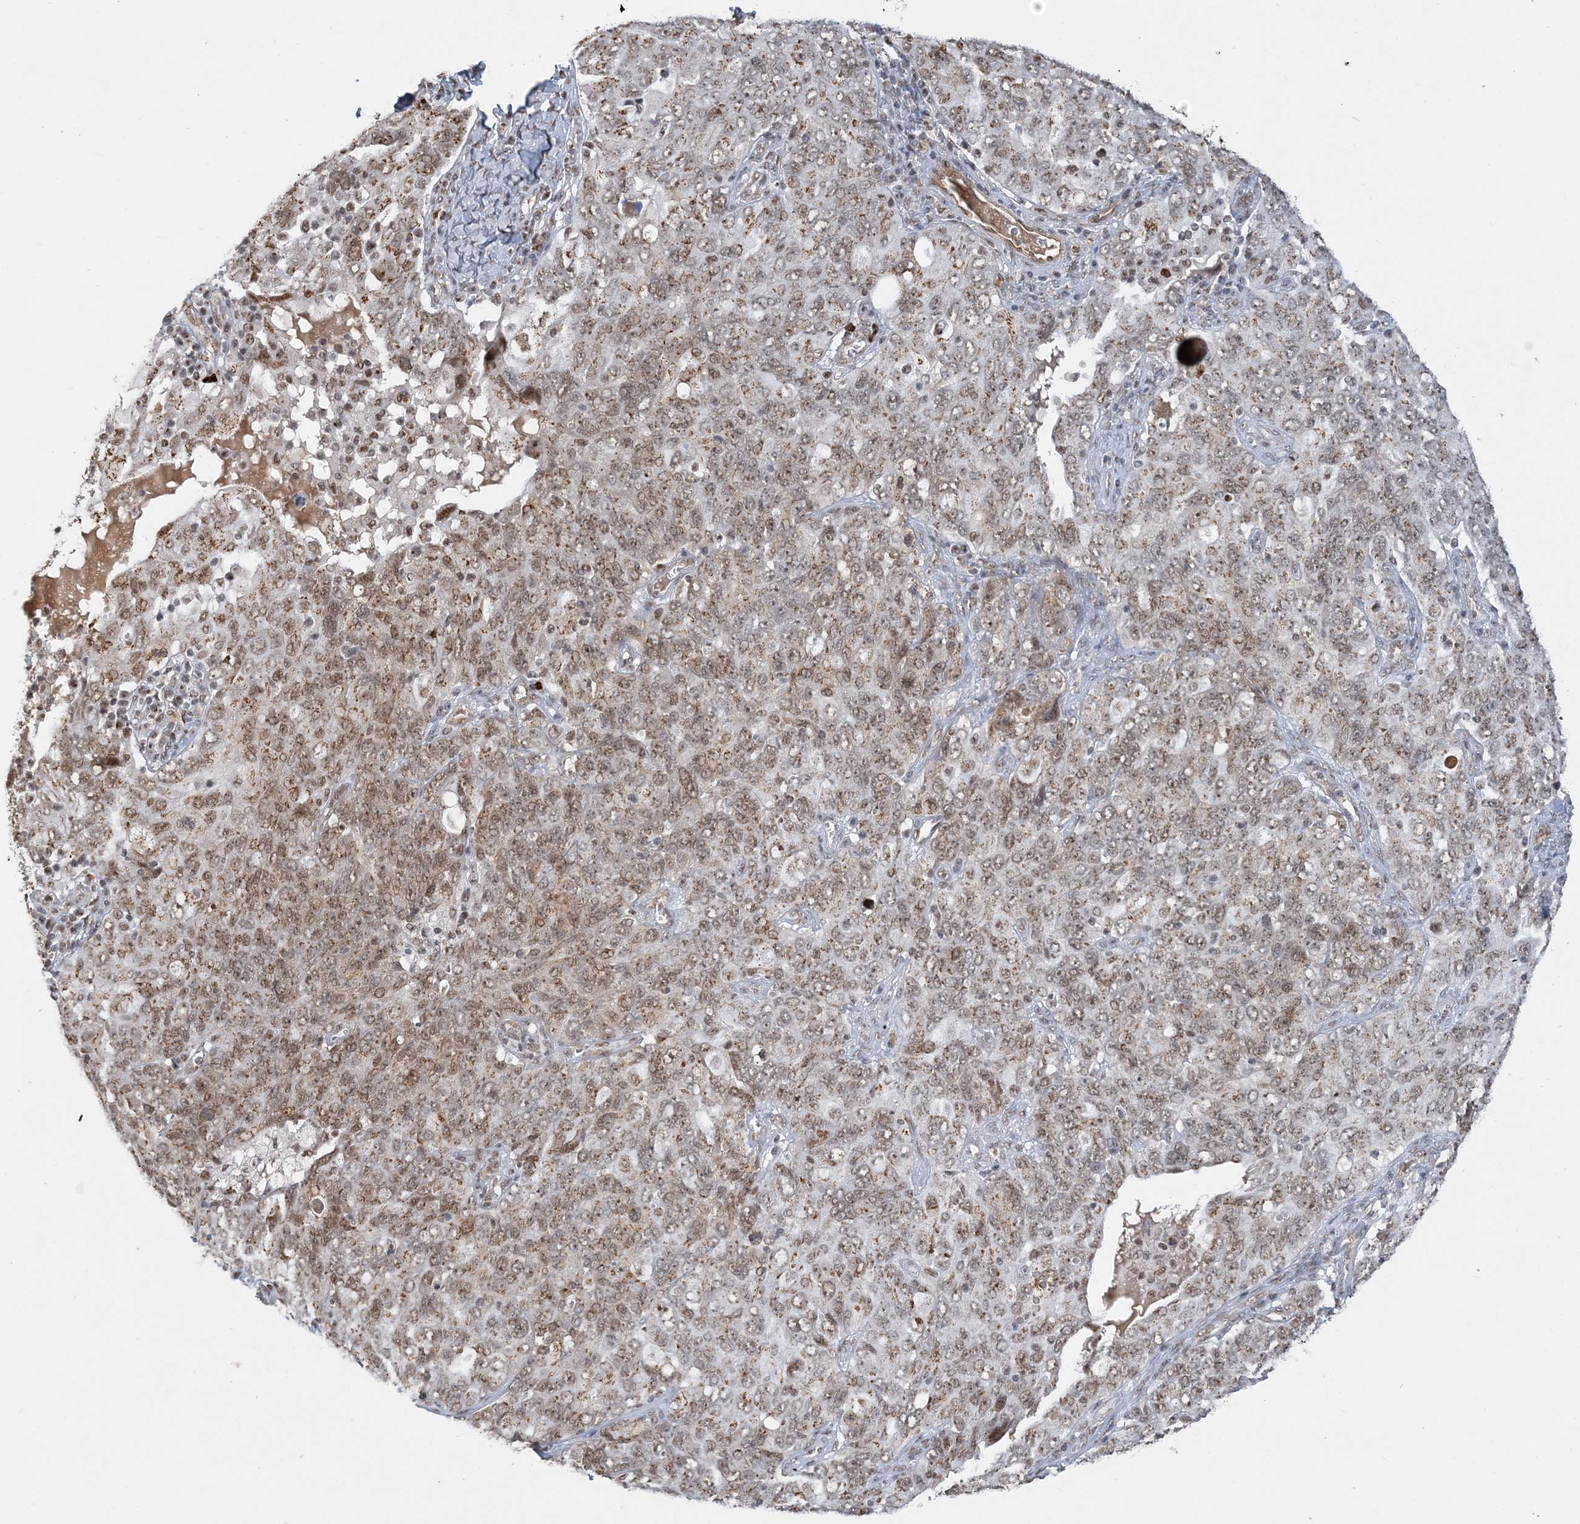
{"staining": {"intensity": "moderate", "quantity": "25%-75%", "location": "cytoplasmic/membranous,nuclear"}, "tissue": "ovarian cancer", "cell_type": "Tumor cells", "image_type": "cancer", "snomed": [{"axis": "morphology", "description": "Carcinoma, endometroid"}, {"axis": "topography", "description": "Ovary"}], "caption": "Ovarian endometroid carcinoma was stained to show a protein in brown. There is medium levels of moderate cytoplasmic/membranous and nuclear expression in approximately 25%-75% of tumor cells.", "gene": "PLRG1", "patient": {"sex": "female", "age": 62}}